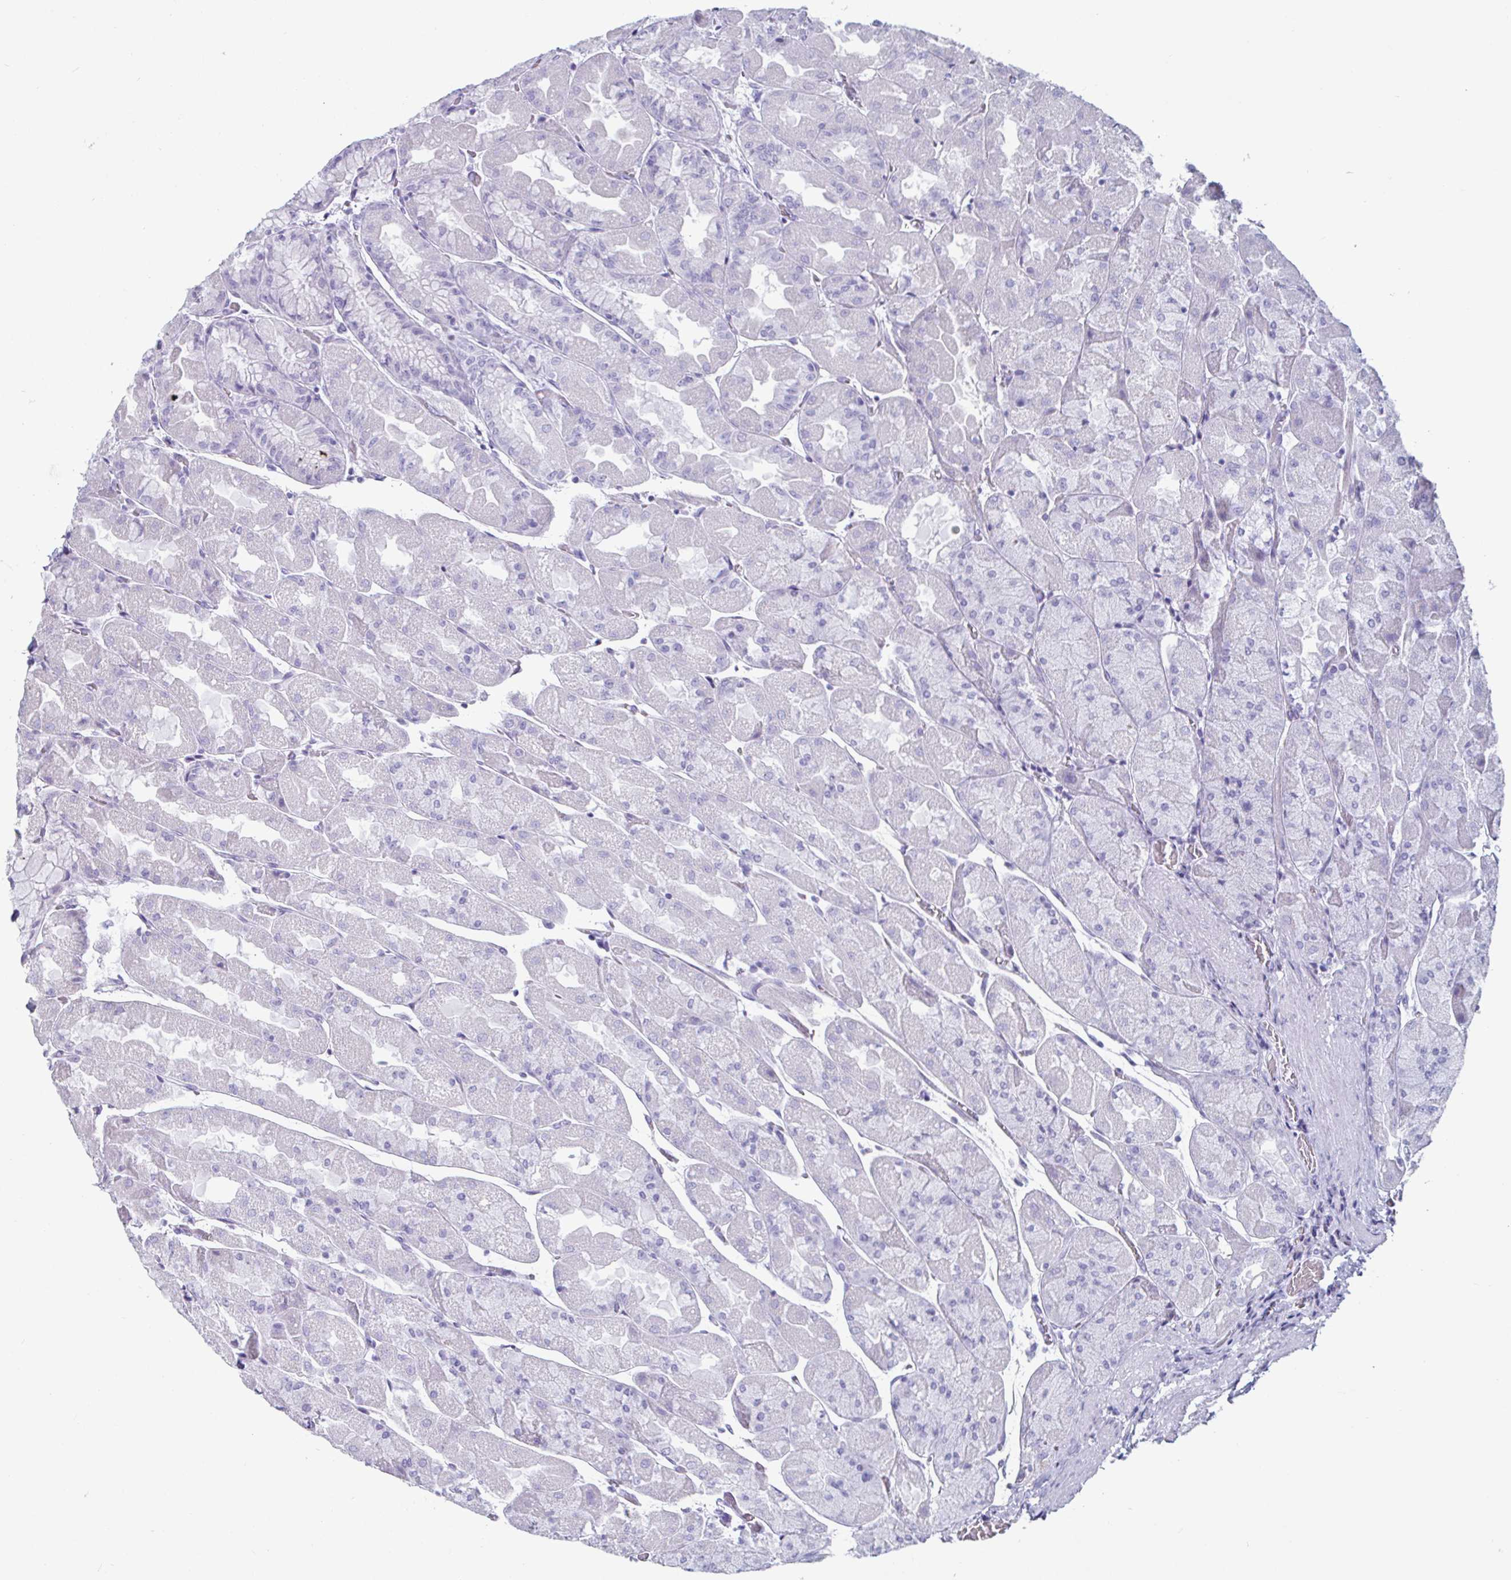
{"staining": {"intensity": "negative", "quantity": "none", "location": "none"}, "tissue": "stomach", "cell_type": "Glandular cells", "image_type": "normal", "snomed": [{"axis": "morphology", "description": "Normal tissue, NOS"}, {"axis": "topography", "description": "Stomach"}], "caption": "A micrograph of stomach stained for a protein reveals no brown staining in glandular cells. (DAB immunohistochemistry (IHC) with hematoxylin counter stain).", "gene": "CREG2", "patient": {"sex": "female", "age": 61}}